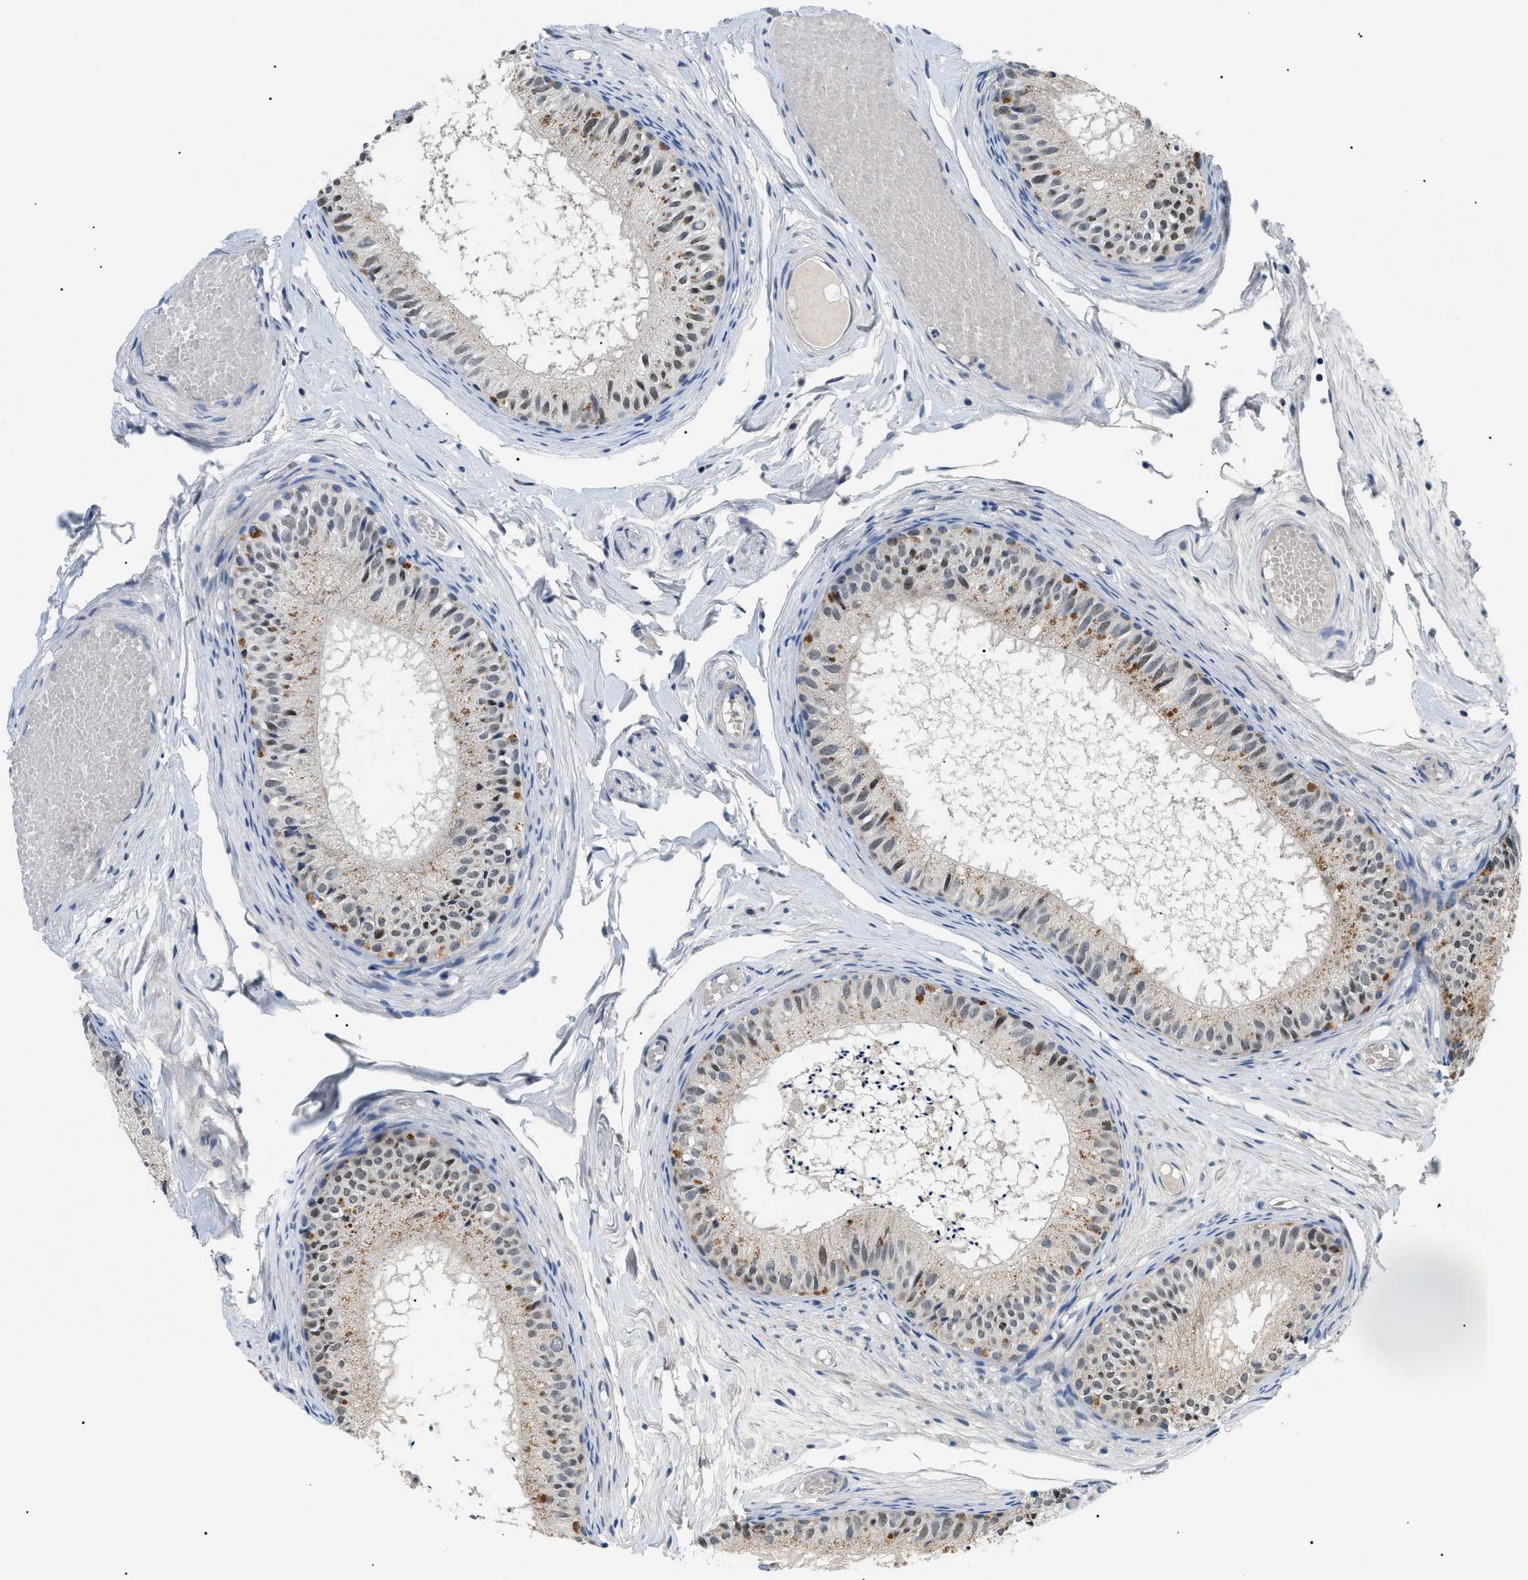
{"staining": {"intensity": "moderate", "quantity": "25%-75%", "location": "nuclear"}, "tissue": "epididymis", "cell_type": "Glandular cells", "image_type": "normal", "snomed": [{"axis": "morphology", "description": "Normal tissue, NOS"}, {"axis": "topography", "description": "Epididymis"}], "caption": "Immunohistochemical staining of unremarkable epididymis shows 25%-75% levels of moderate nuclear protein staining in approximately 25%-75% of glandular cells.", "gene": "SMARCC1", "patient": {"sex": "male", "age": 46}}